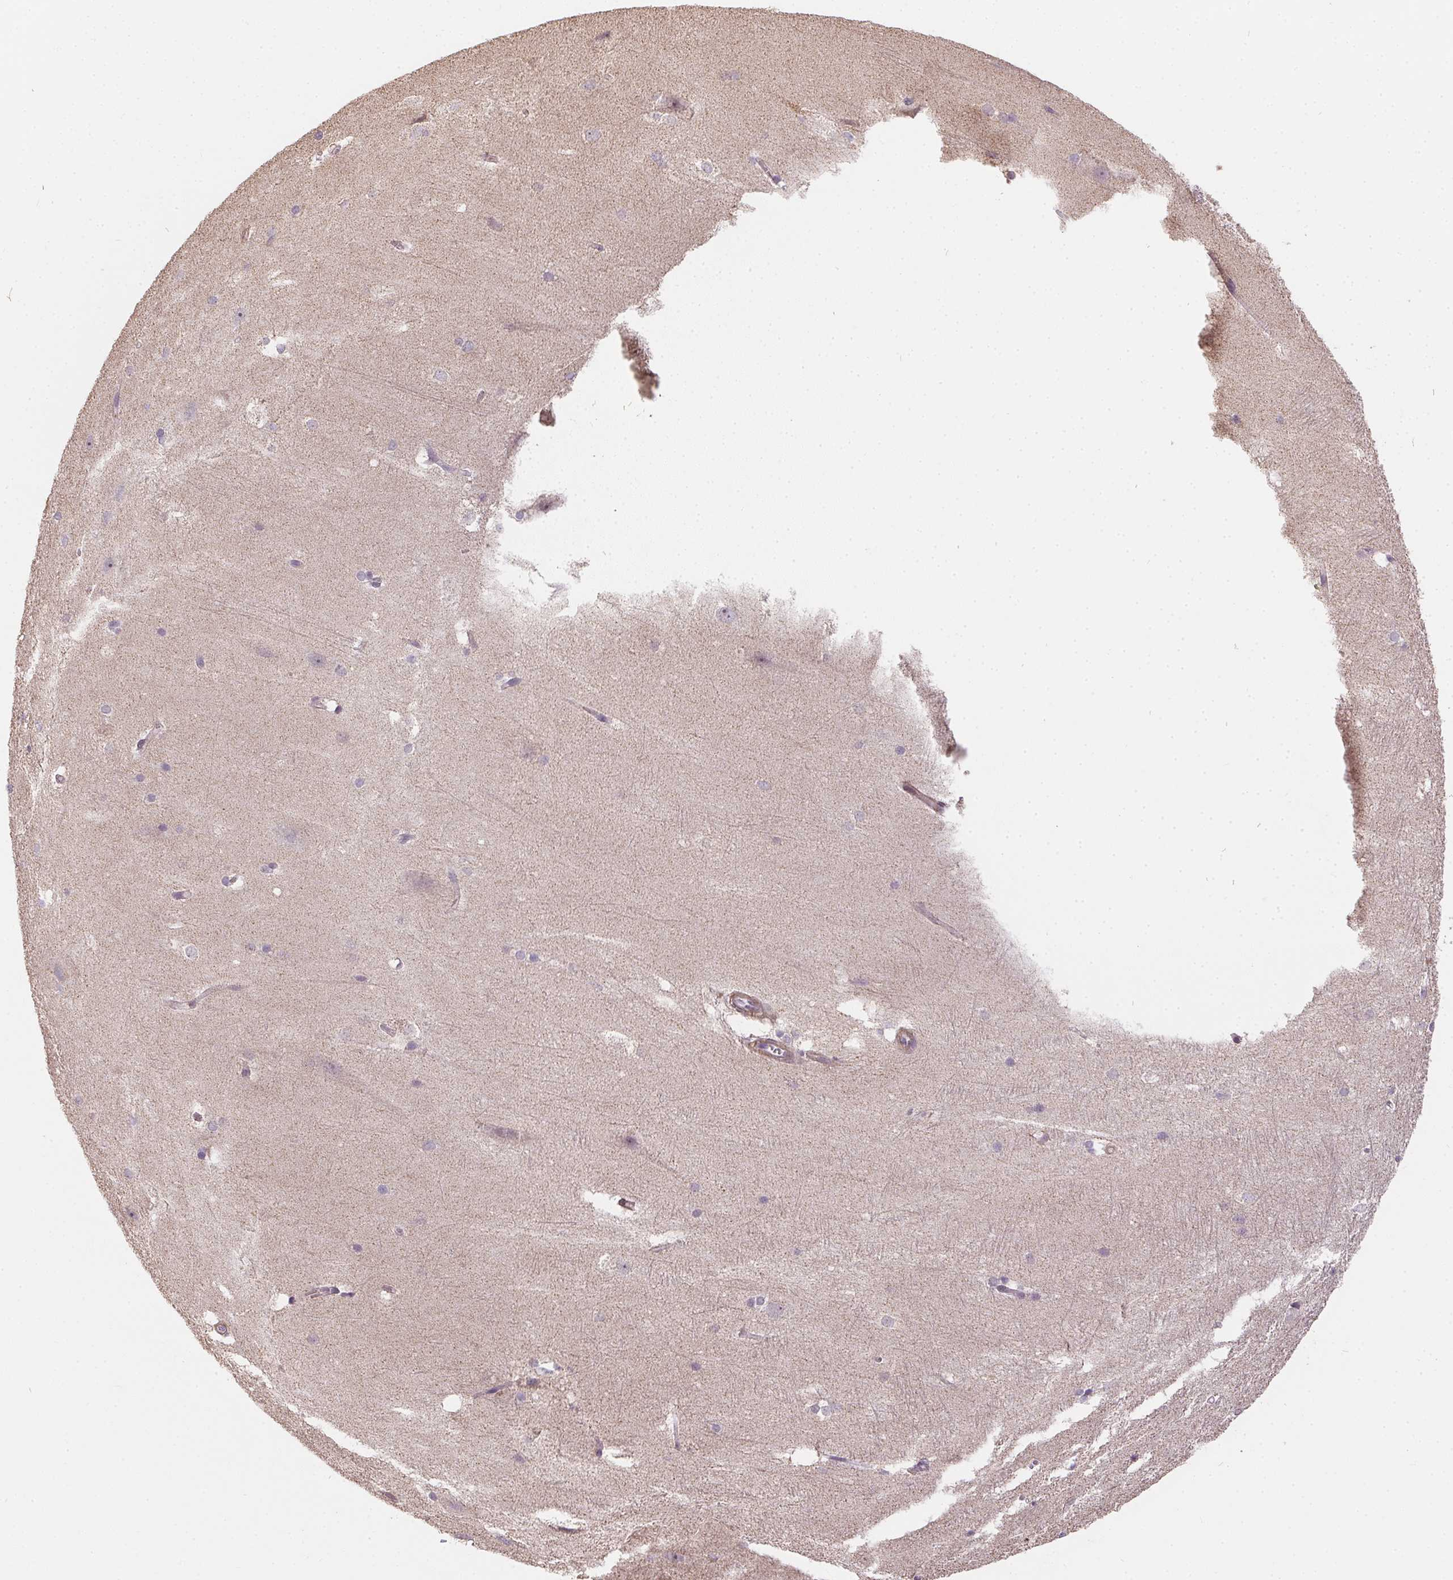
{"staining": {"intensity": "weak", "quantity": "<25%", "location": "cytoplasmic/membranous"}, "tissue": "hippocampus", "cell_type": "Glial cells", "image_type": "normal", "snomed": [{"axis": "morphology", "description": "Normal tissue, NOS"}, {"axis": "topography", "description": "Cerebral cortex"}, {"axis": "topography", "description": "Hippocampus"}], "caption": "The histopathology image demonstrates no significant positivity in glial cells of hippocampus. (Stains: DAB IHC with hematoxylin counter stain, Microscopy: brightfield microscopy at high magnification).", "gene": "REV3L", "patient": {"sex": "female", "age": 19}}